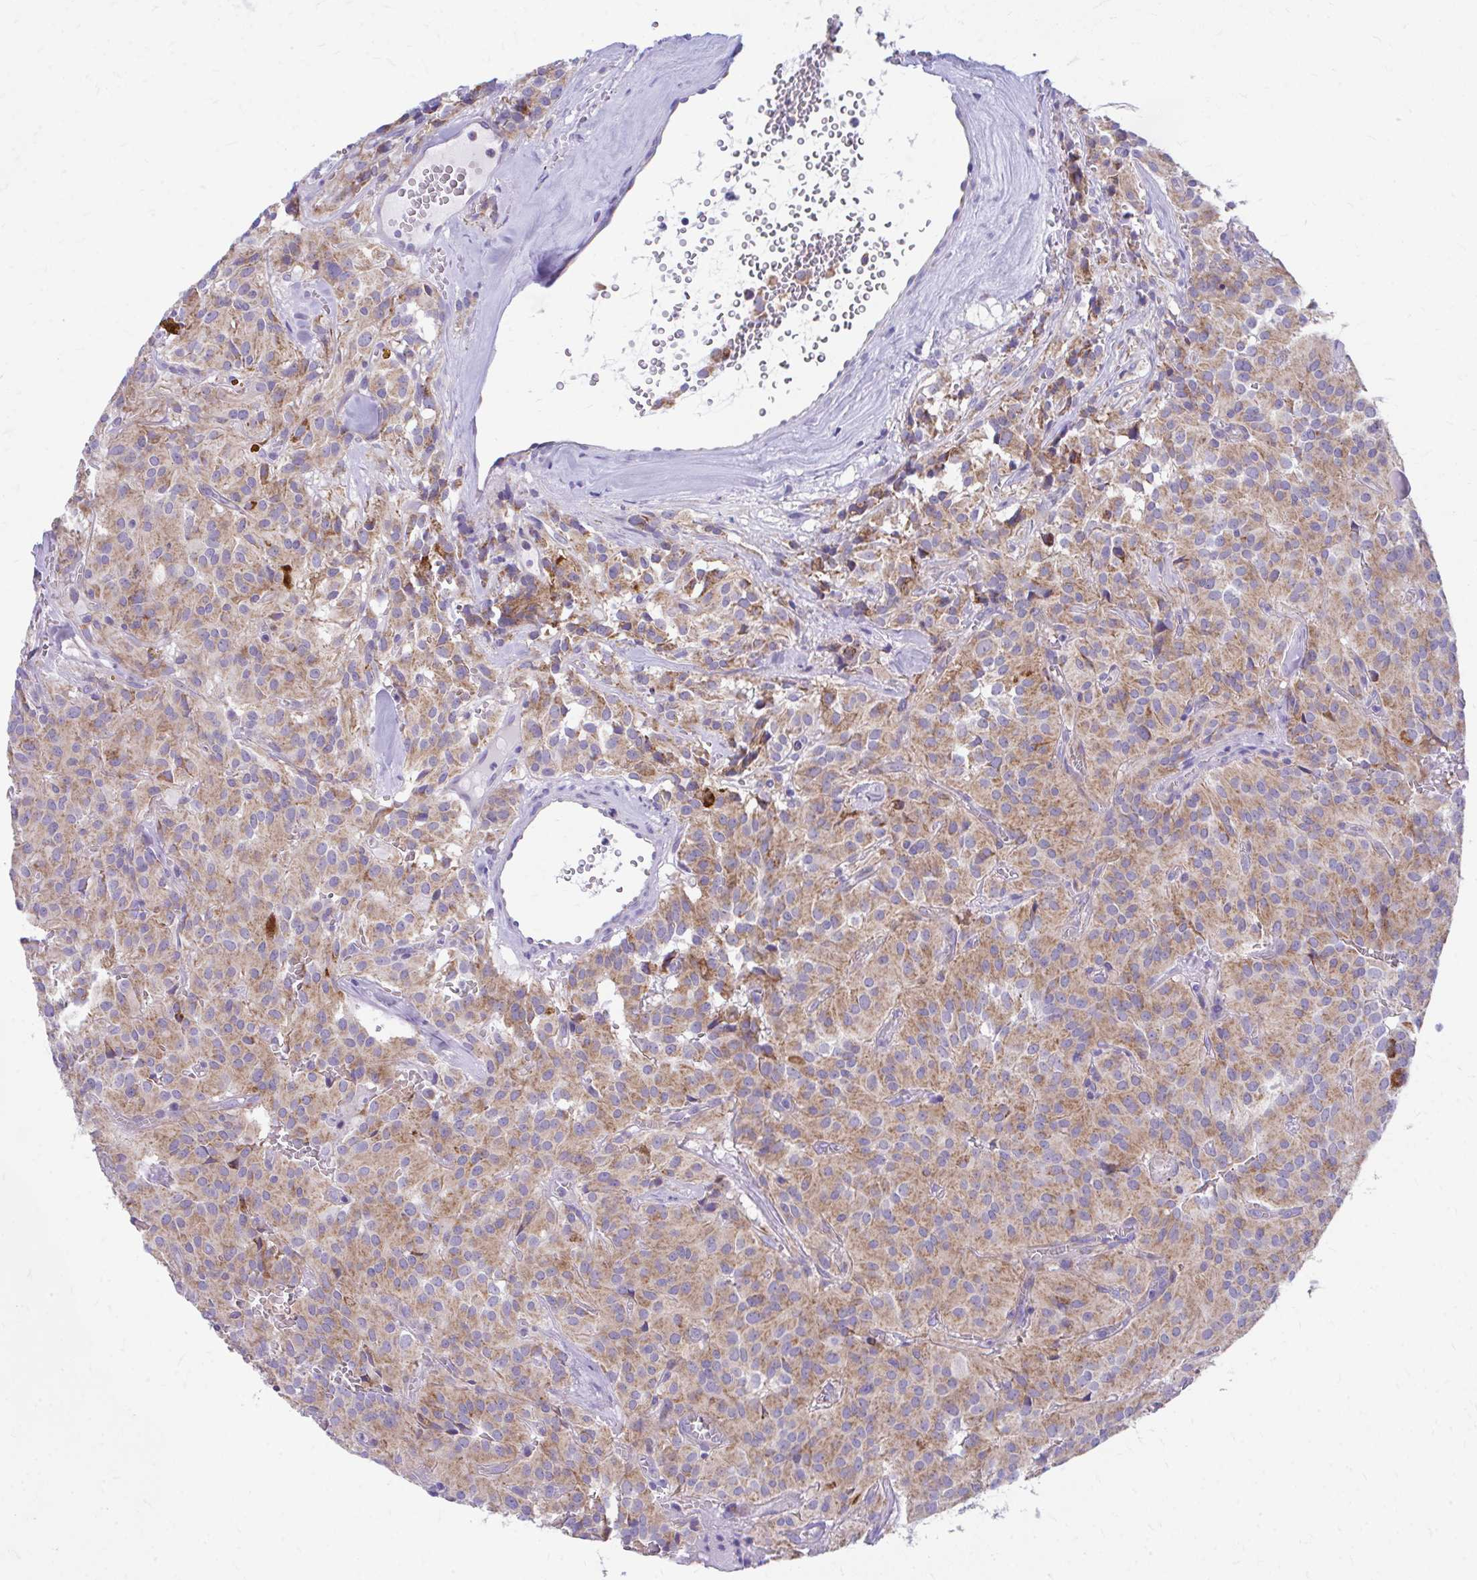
{"staining": {"intensity": "moderate", "quantity": ">75%", "location": "cytoplasmic/membranous"}, "tissue": "glioma", "cell_type": "Tumor cells", "image_type": "cancer", "snomed": [{"axis": "morphology", "description": "Glioma, malignant, Low grade"}, {"axis": "topography", "description": "Brain"}], "caption": "This micrograph exhibits immunohistochemistry staining of glioma, with medium moderate cytoplasmic/membranous expression in approximately >75% of tumor cells.", "gene": "MRPL19", "patient": {"sex": "male", "age": 42}}